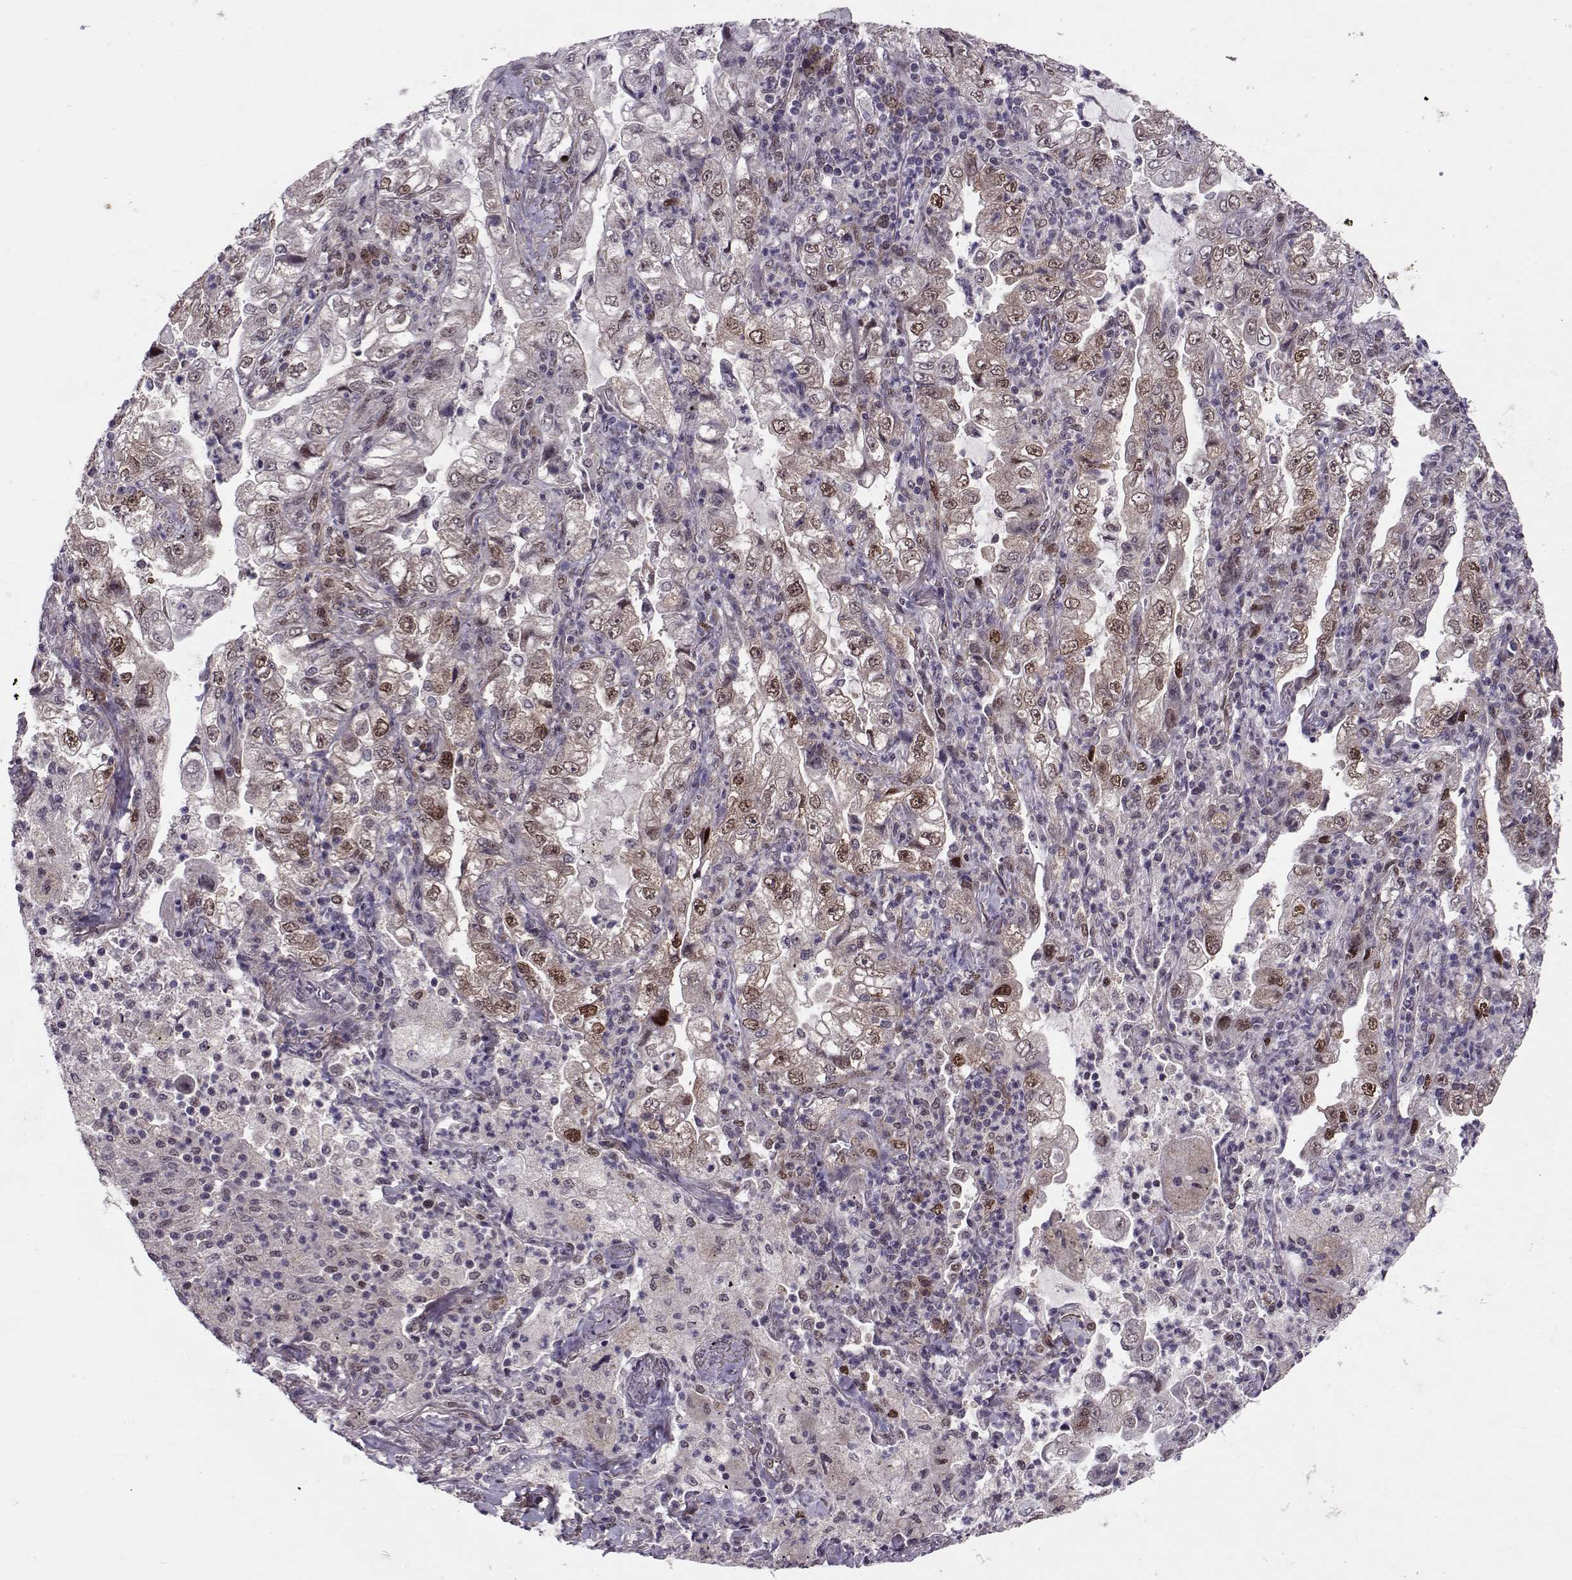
{"staining": {"intensity": "moderate", "quantity": "25%-75%", "location": "nuclear"}, "tissue": "lung cancer", "cell_type": "Tumor cells", "image_type": "cancer", "snomed": [{"axis": "morphology", "description": "Adenocarcinoma, NOS"}, {"axis": "topography", "description": "Lung"}], "caption": "Immunohistochemical staining of adenocarcinoma (lung) reveals medium levels of moderate nuclear protein staining in approximately 25%-75% of tumor cells. (Brightfield microscopy of DAB IHC at high magnification).", "gene": "CDK4", "patient": {"sex": "female", "age": 73}}